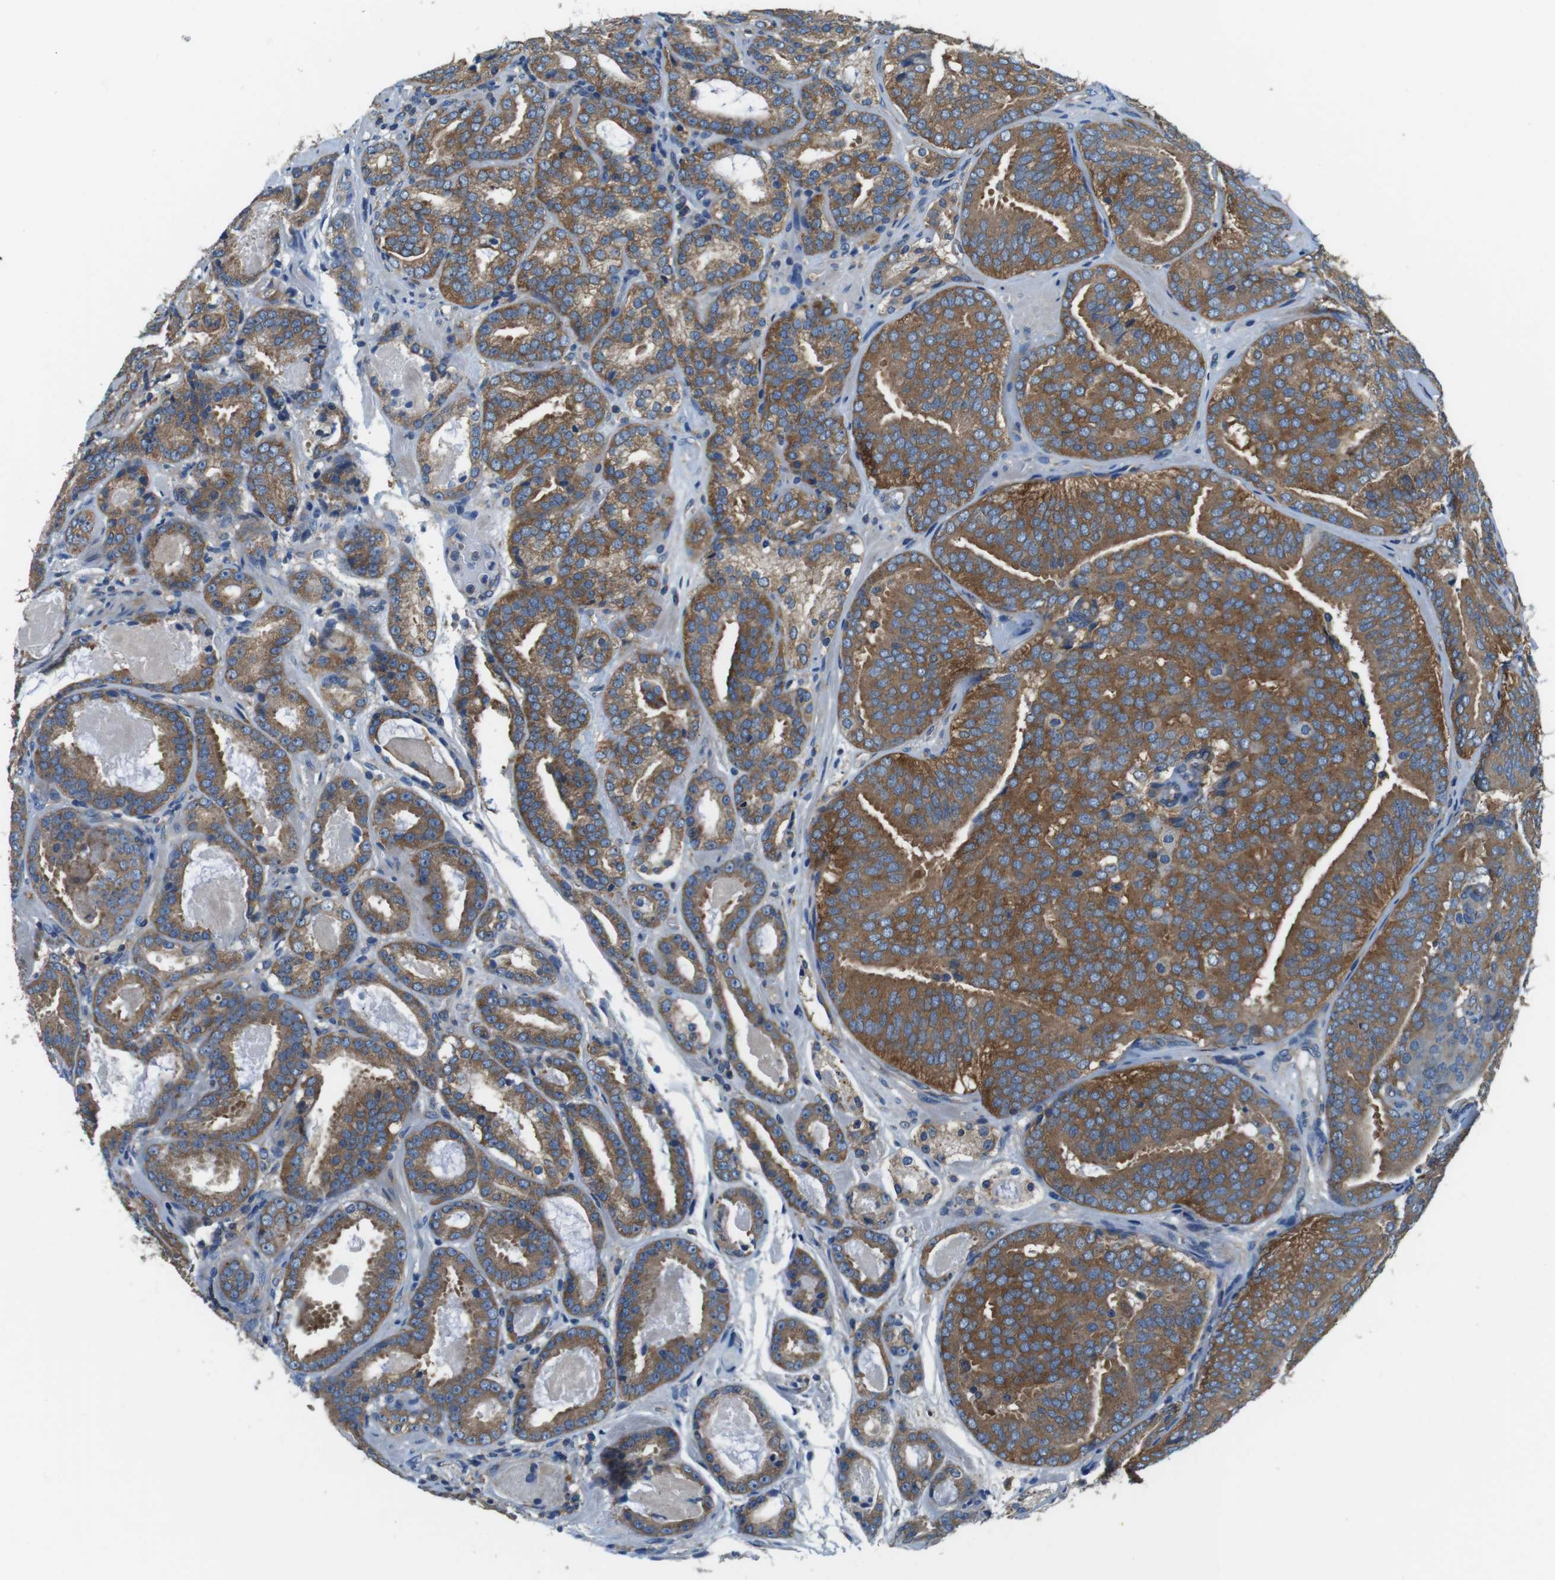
{"staining": {"intensity": "strong", "quantity": ">75%", "location": "cytoplasmic/membranous"}, "tissue": "prostate cancer", "cell_type": "Tumor cells", "image_type": "cancer", "snomed": [{"axis": "morphology", "description": "Adenocarcinoma, Low grade"}, {"axis": "topography", "description": "Prostate"}], "caption": "A histopathology image of human prostate cancer (low-grade adenocarcinoma) stained for a protein reveals strong cytoplasmic/membranous brown staining in tumor cells. (DAB (3,3'-diaminobenzidine) = brown stain, brightfield microscopy at high magnification).", "gene": "DENND4C", "patient": {"sex": "male", "age": 69}}